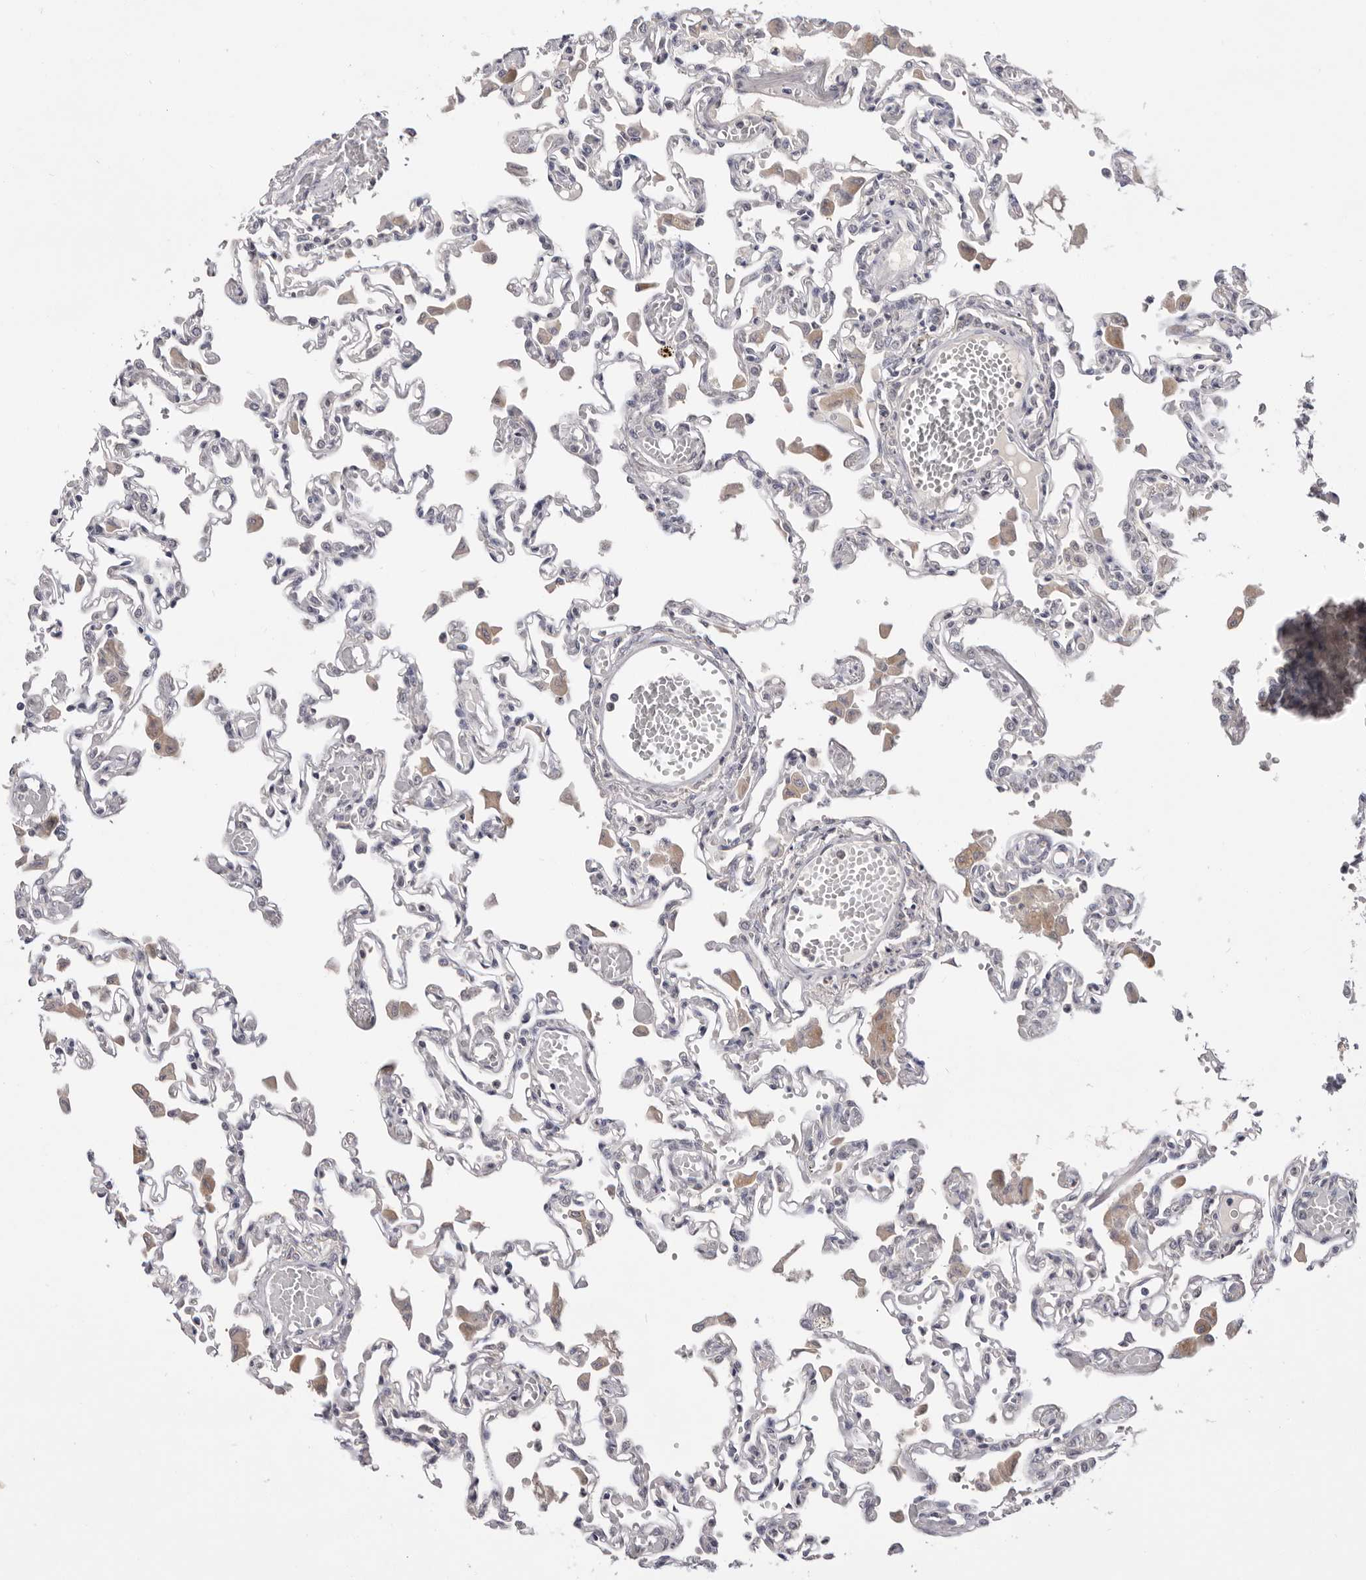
{"staining": {"intensity": "negative", "quantity": "none", "location": "none"}, "tissue": "lung", "cell_type": "Alveolar cells", "image_type": "normal", "snomed": [{"axis": "morphology", "description": "Normal tissue, NOS"}, {"axis": "topography", "description": "Bronchus"}, {"axis": "topography", "description": "Lung"}], "caption": "The histopathology image shows no significant staining in alveolar cells of lung. Nuclei are stained in blue.", "gene": "DOP1A", "patient": {"sex": "female", "age": 49}}